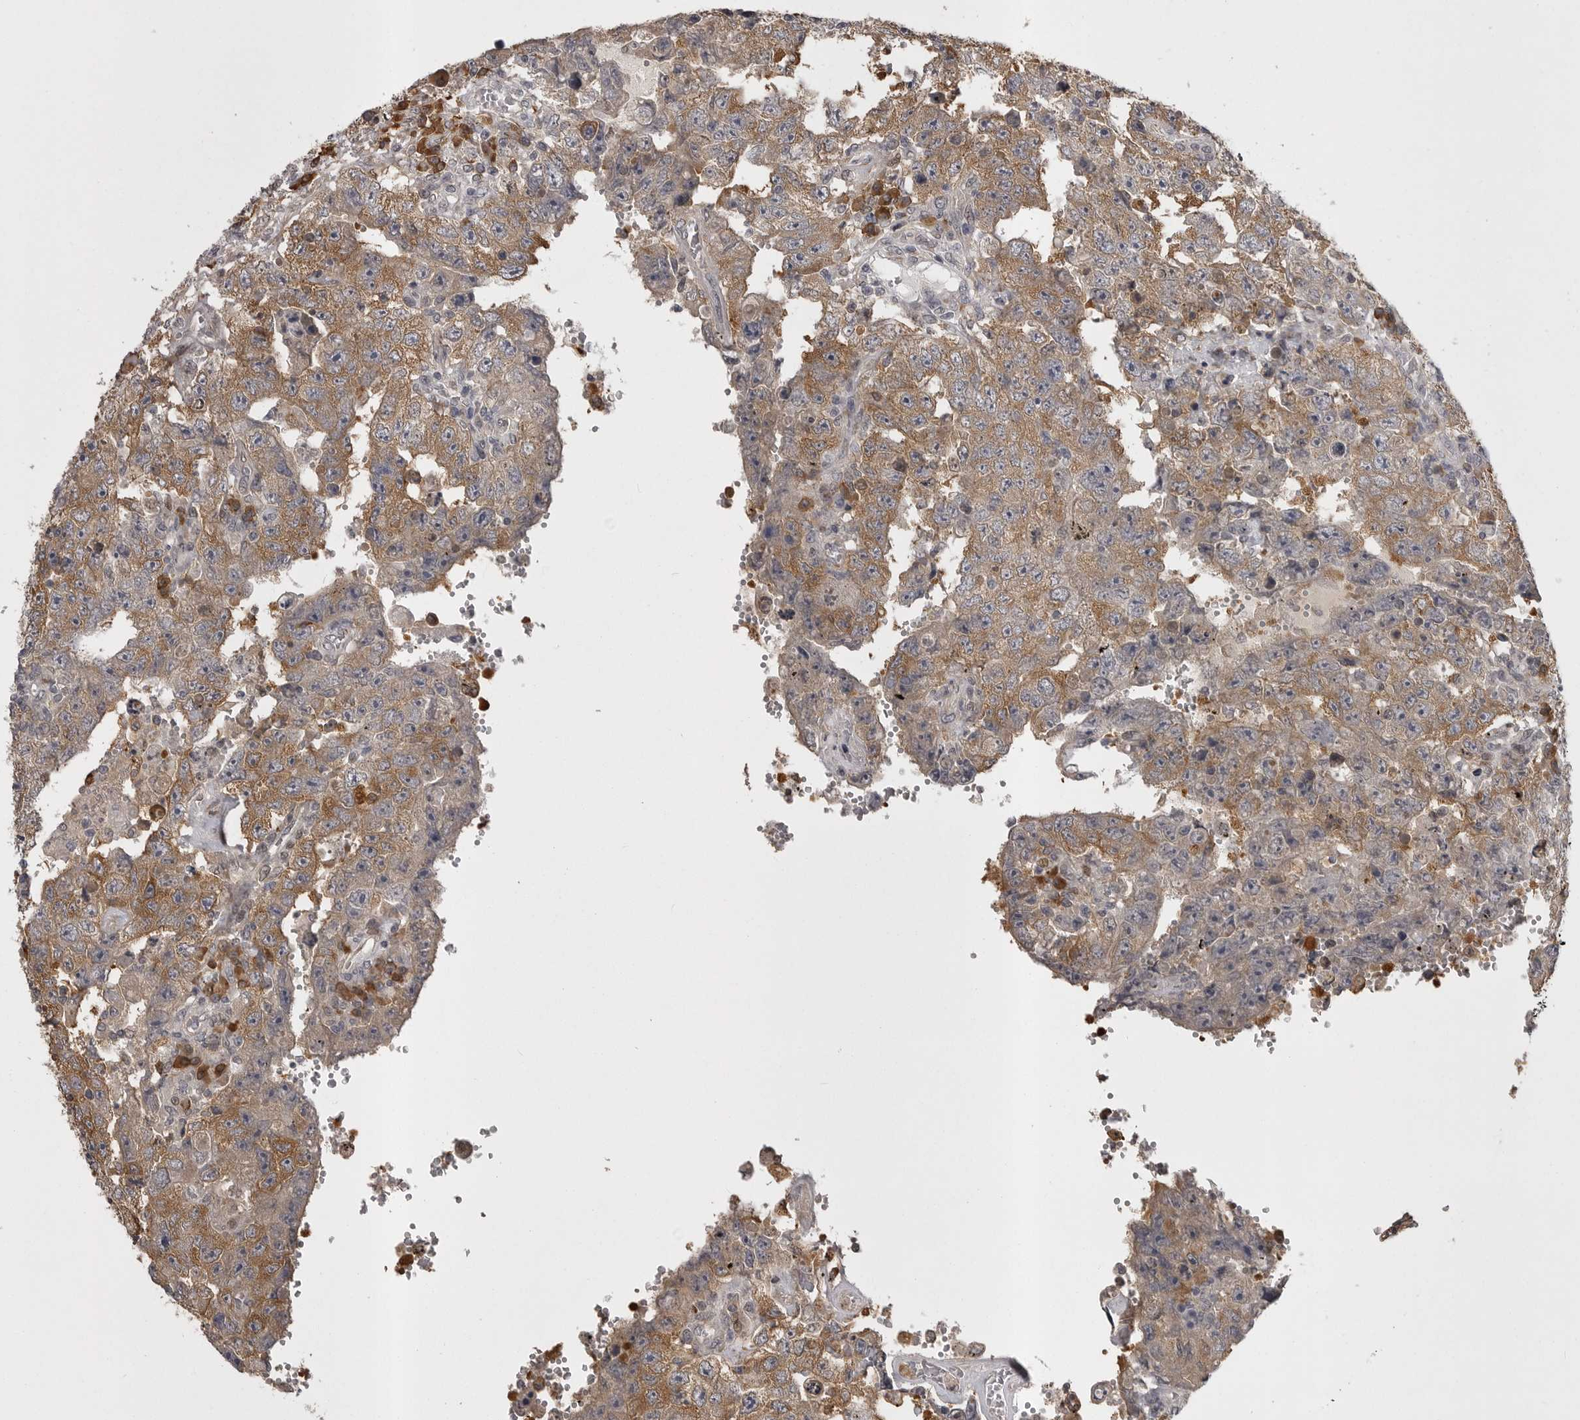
{"staining": {"intensity": "moderate", "quantity": ">75%", "location": "cytoplasmic/membranous"}, "tissue": "testis cancer", "cell_type": "Tumor cells", "image_type": "cancer", "snomed": [{"axis": "morphology", "description": "Carcinoma, Embryonal, NOS"}, {"axis": "topography", "description": "Testis"}], "caption": "Immunohistochemical staining of human testis embryonal carcinoma reveals moderate cytoplasmic/membranous protein positivity in about >75% of tumor cells. The protein is shown in brown color, while the nuclei are stained blue.", "gene": "SNX16", "patient": {"sex": "male", "age": 26}}